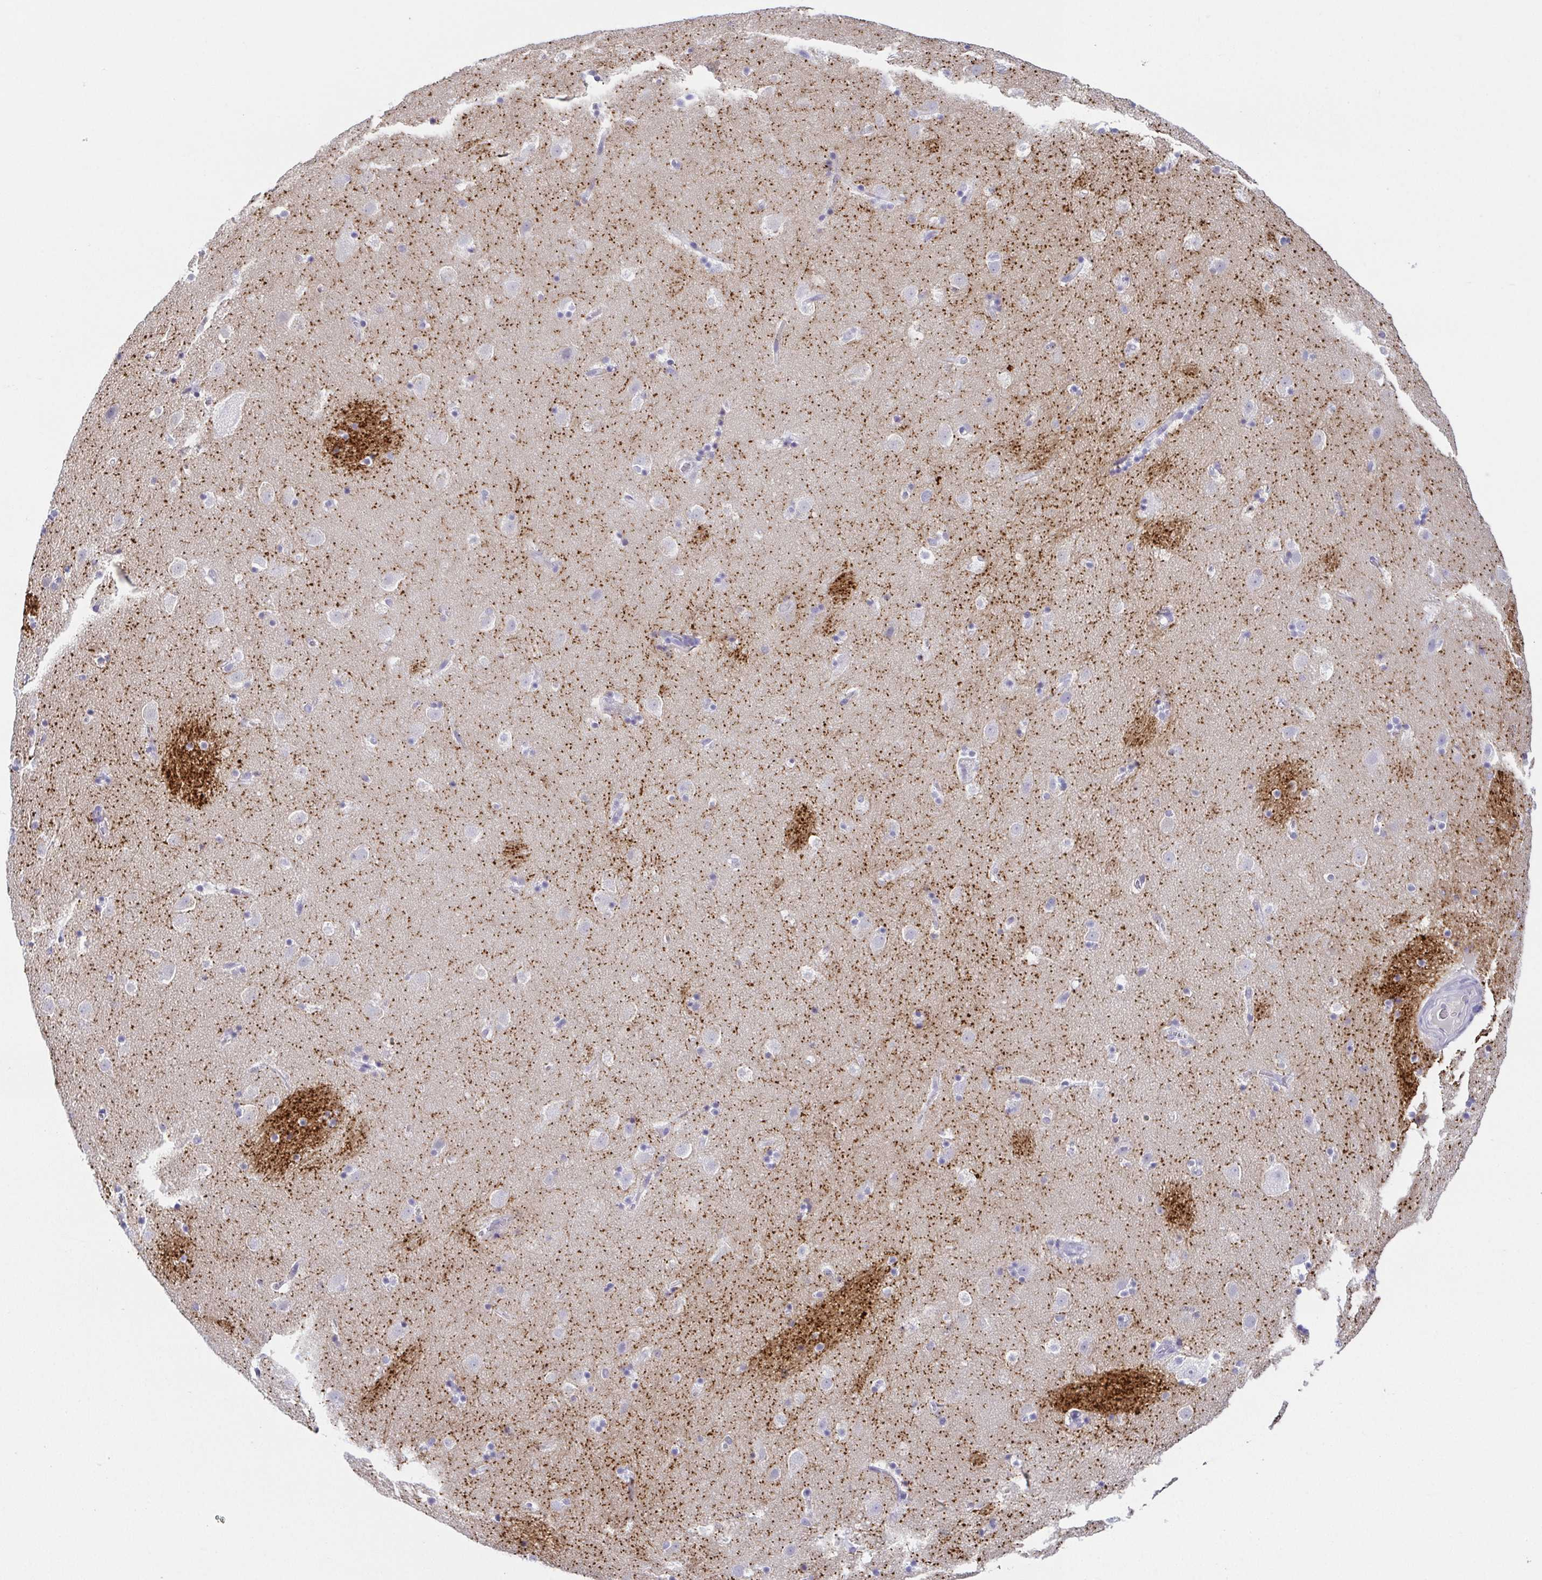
{"staining": {"intensity": "negative", "quantity": "none", "location": "none"}, "tissue": "caudate", "cell_type": "Glial cells", "image_type": "normal", "snomed": [{"axis": "morphology", "description": "Normal tissue, NOS"}, {"axis": "topography", "description": "Lateral ventricle wall"}], "caption": "This micrograph is of benign caudate stained with IHC to label a protein in brown with the nuclei are counter-stained blue. There is no positivity in glial cells. (Brightfield microscopy of DAB (3,3'-diaminobenzidine) immunohistochemistry at high magnification).", "gene": "HAPLN2", "patient": {"sex": "male", "age": 37}}